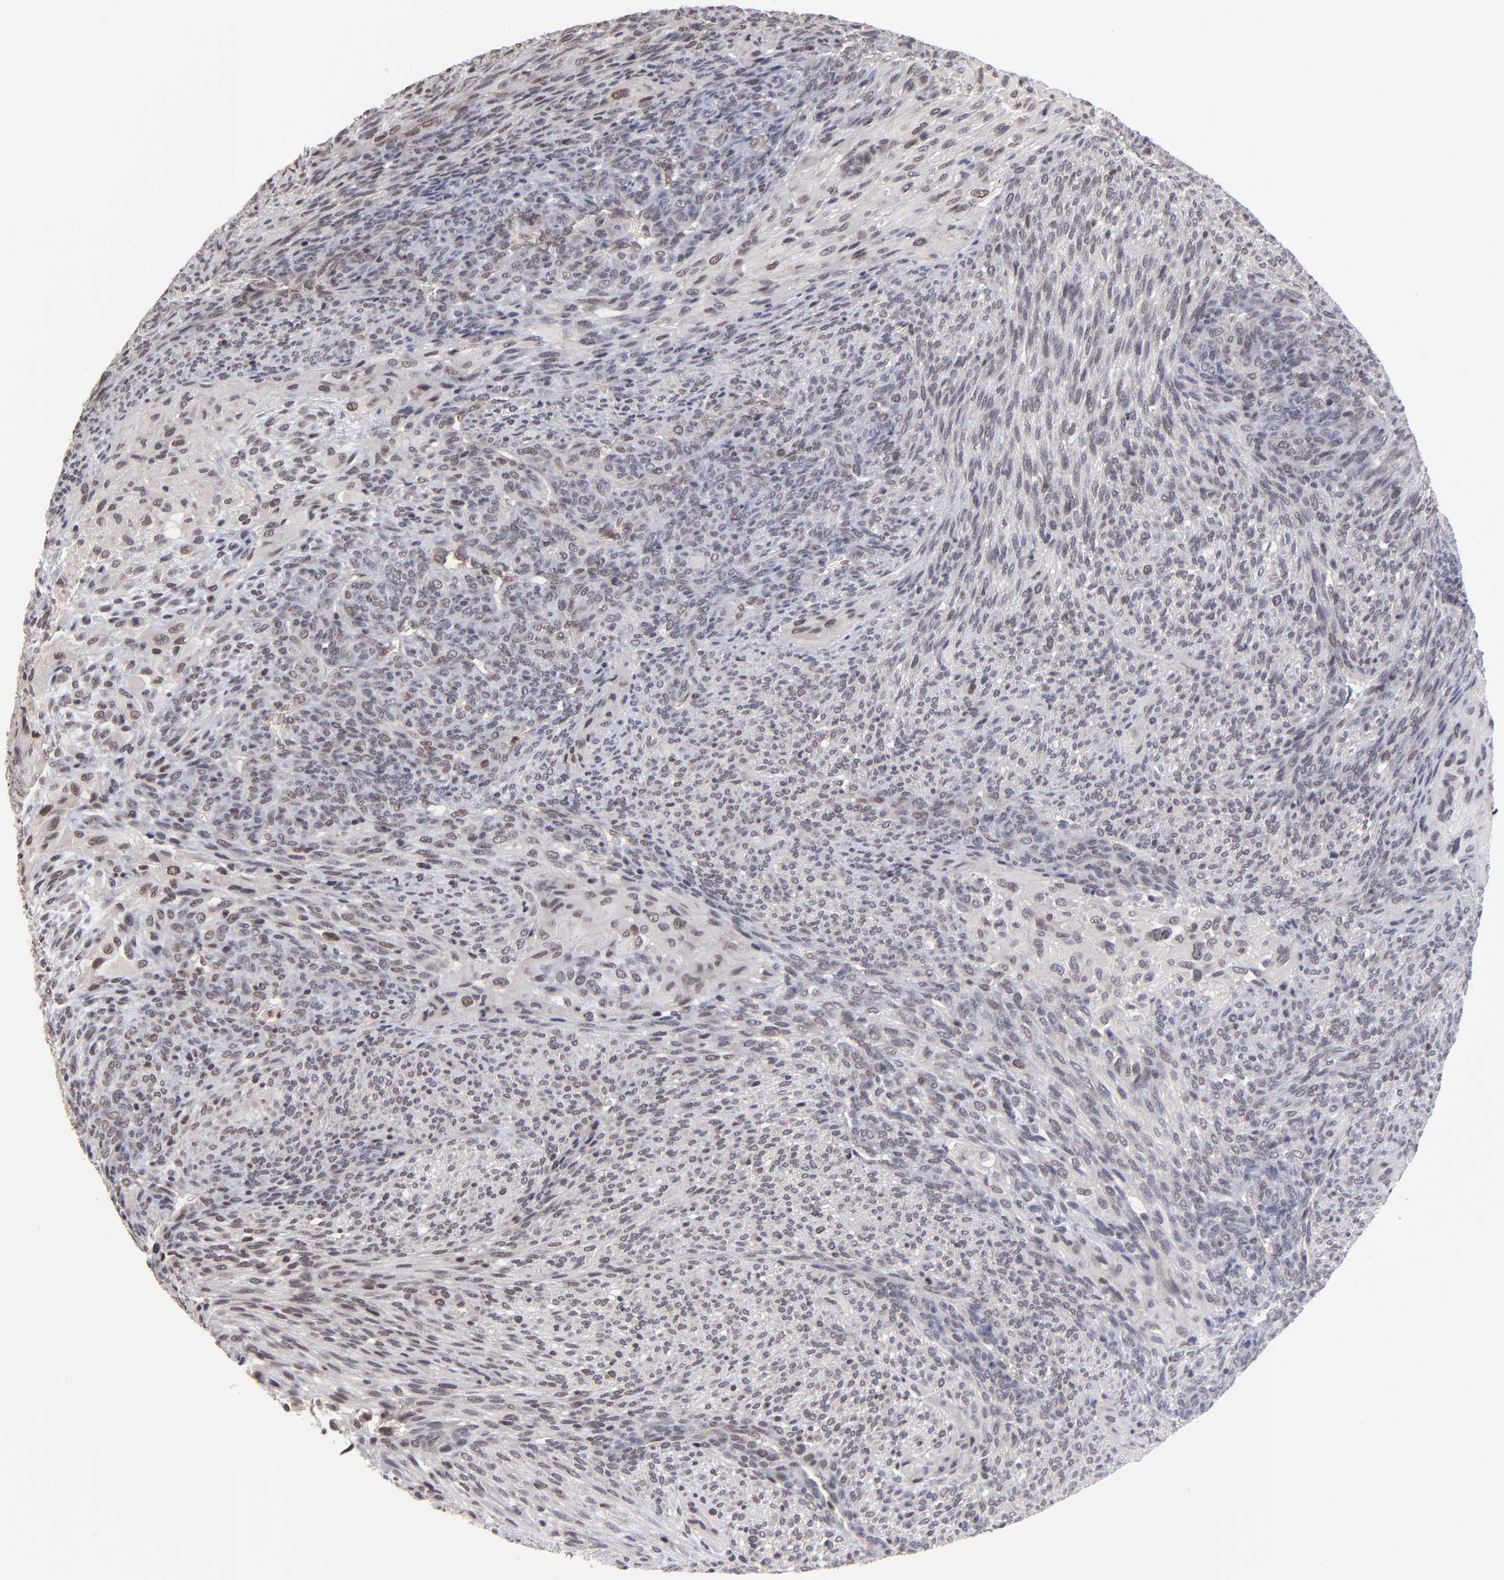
{"staining": {"intensity": "negative", "quantity": "none", "location": "none"}, "tissue": "glioma", "cell_type": "Tumor cells", "image_type": "cancer", "snomed": [{"axis": "morphology", "description": "Glioma, malignant, High grade"}, {"axis": "topography", "description": "Cerebral cortex"}], "caption": "Immunohistochemical staining of glioma demonstrates no significant staining in tumor cells.", "gene": "ZNF419", "patient": {"sex": "female", "age": 55}}